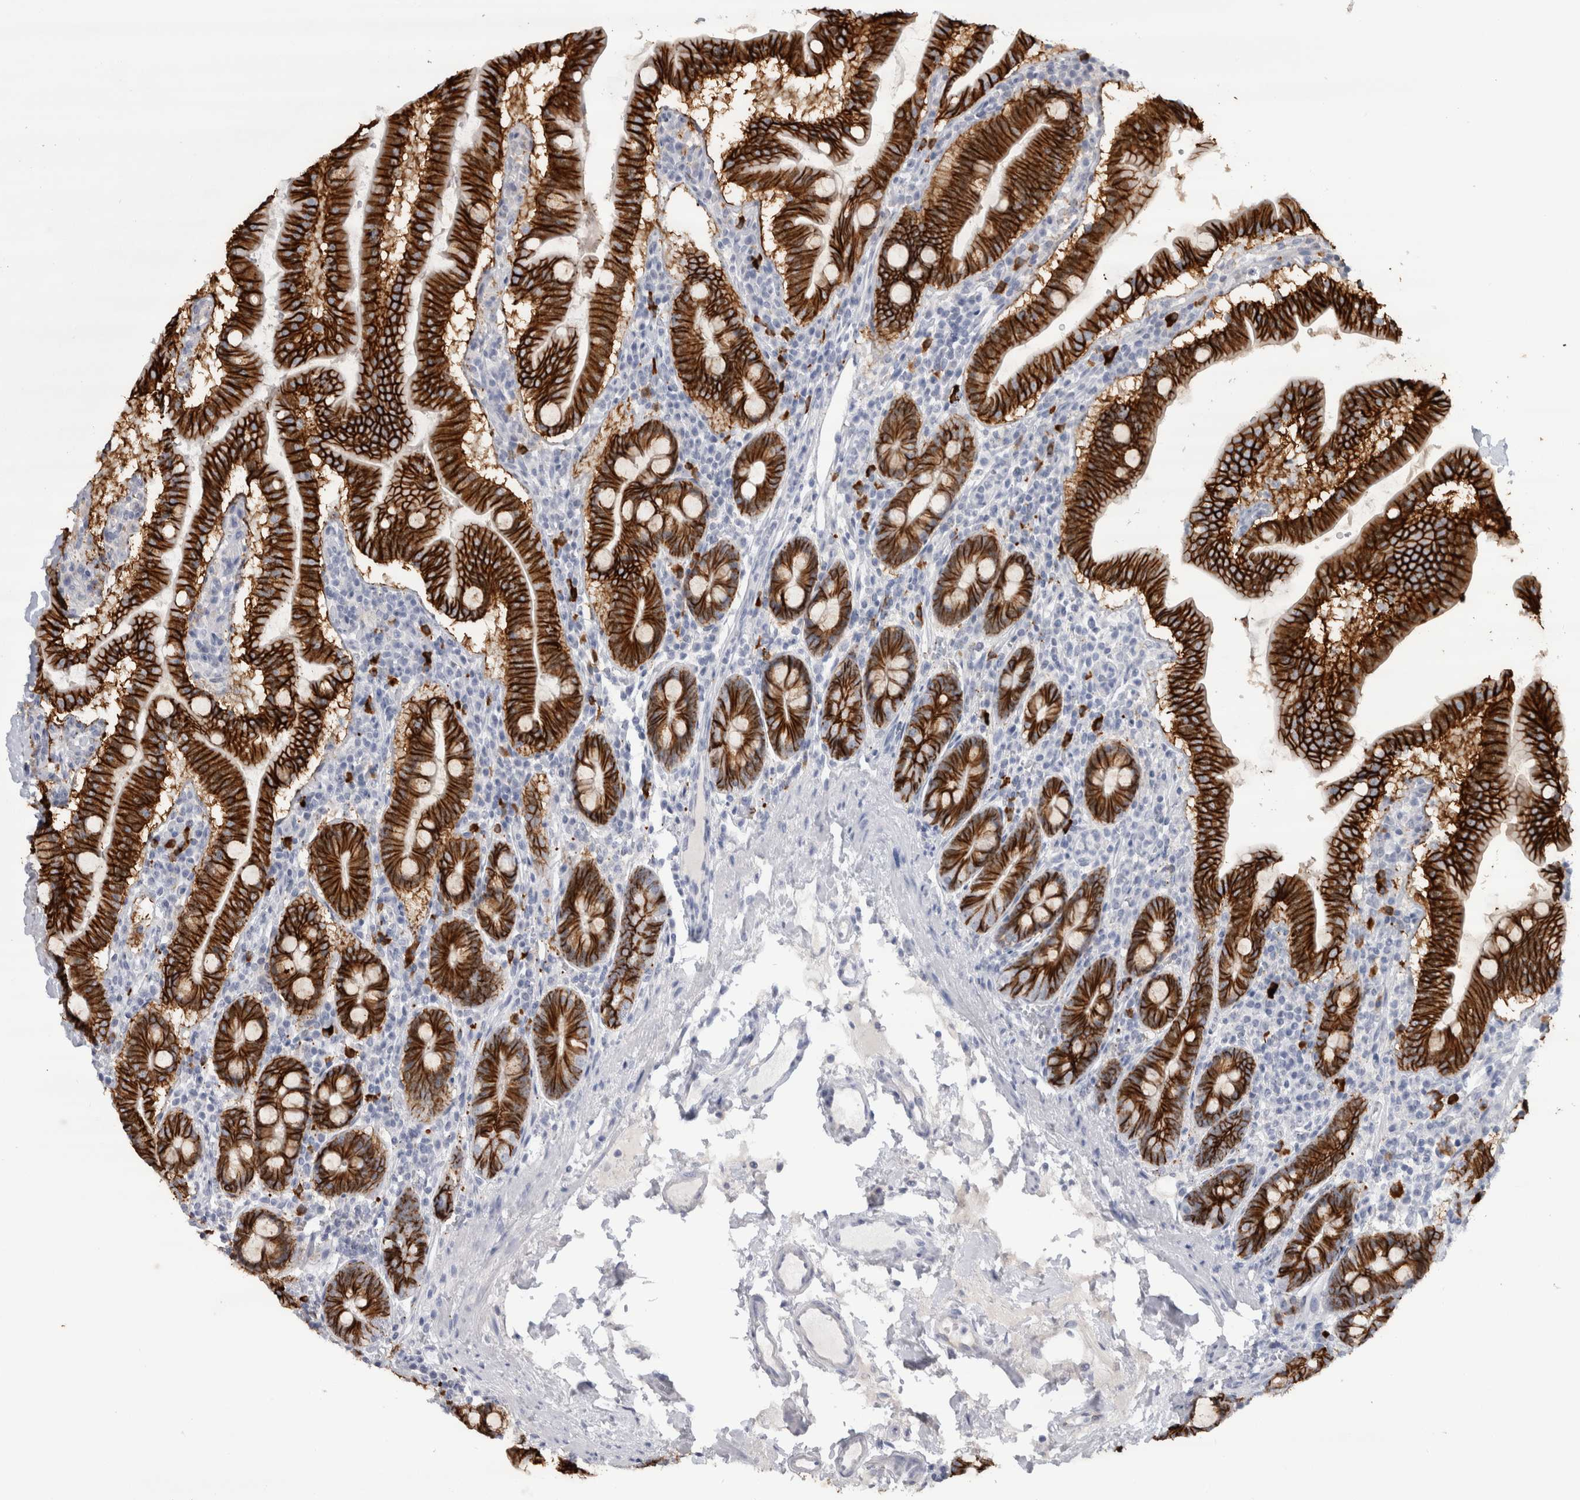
{"staining": {"intensity": "strong", "quantity": ">75%", "location": "cytoplasmic/membranous"}, "tissue": "duodenum", "cell_type": "Glandular cells", "image_type": "normal", "snomed": [{"axis": "morphology", "description": "Normal tissue, NOS"}, {"axis": "morphology", "description": "Adenocarcinoma, NOS"}, {"axis": "topography", "description": "Pancreas"}, {"axis": "topography", "description": "Duodenum"}], "caption": "This micrograph displays immunohistochemistry staining of benign human duodenum, with high strong cytoplasmic/membranous expression in about >75% of glandular cells.", "gene": "CDH17", "patient": {"sex": "male", "age": 50}}